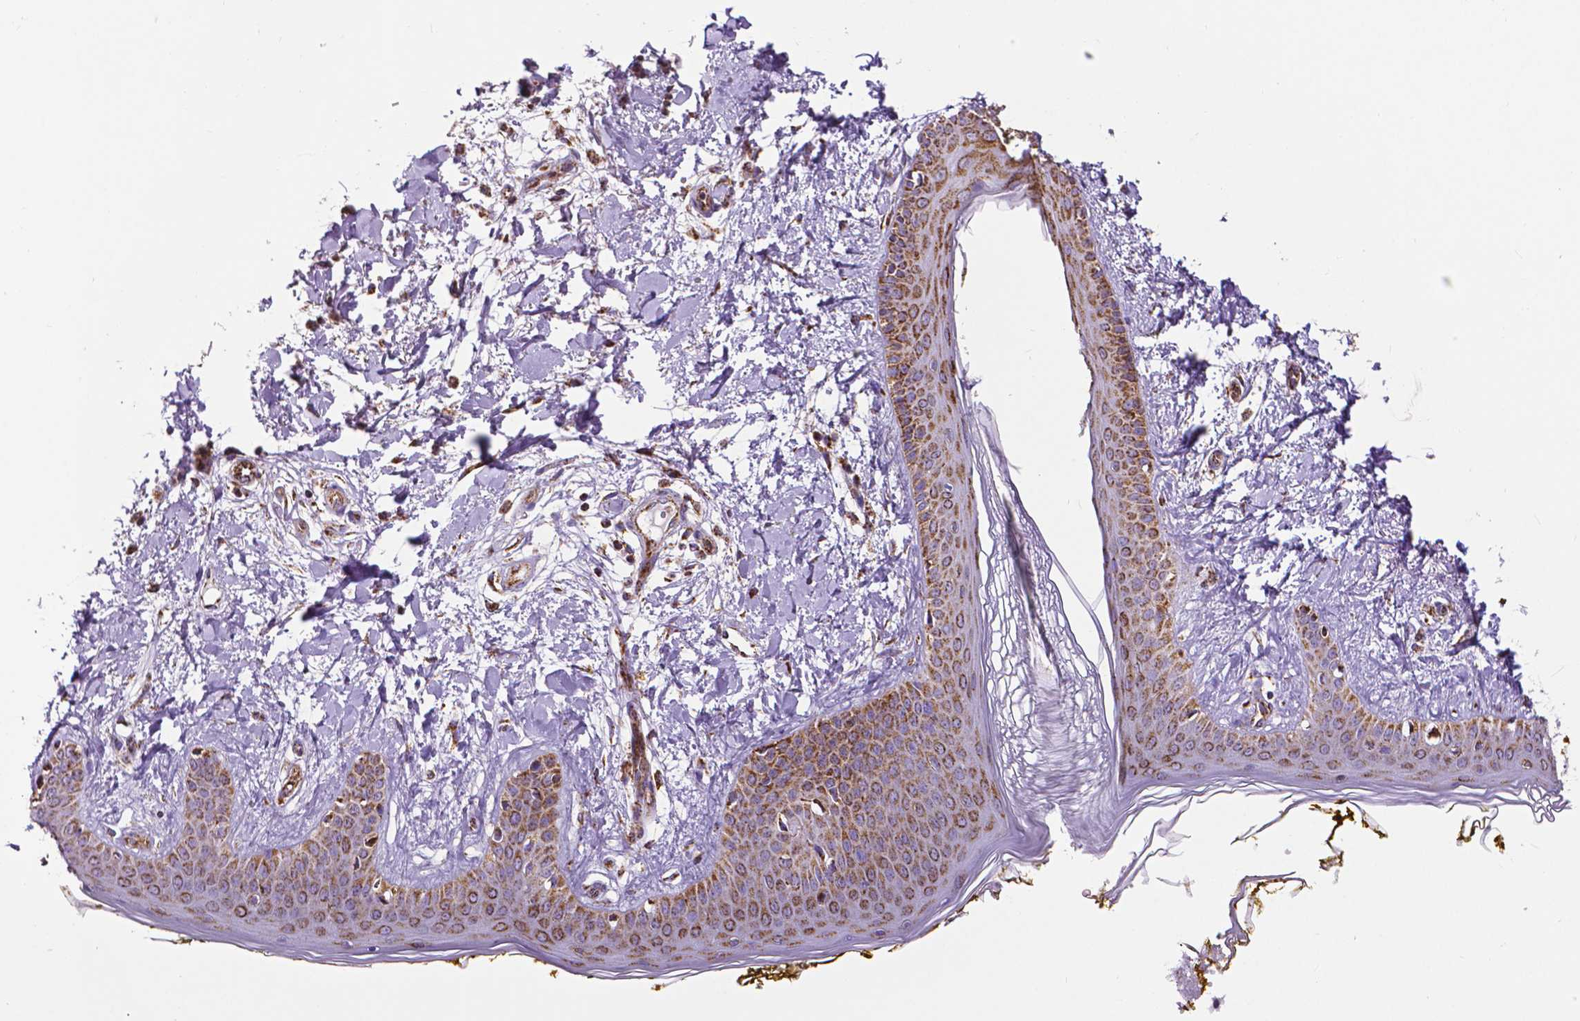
{"staining": {"intensity": "moderate", "quantity": ">75%", "location": "cytoplasmic/membranous"}, "tissue": "skin", "cell_type": "Fibroblasts", "image_type": "normal", "snomed": [{"axis": "morphology", "description": "Normal tissue, NOS"}, {"axis": "topography", "description": "Skin"}], "caption": "This micrograph exhibits IHC staining of unremarkable human skin, with medium moderate cytoplasmic/membranous expression in about >75% of fibroblasts.", "gene": "MACC1", "patient": {"sex": "female", "age": 34}}